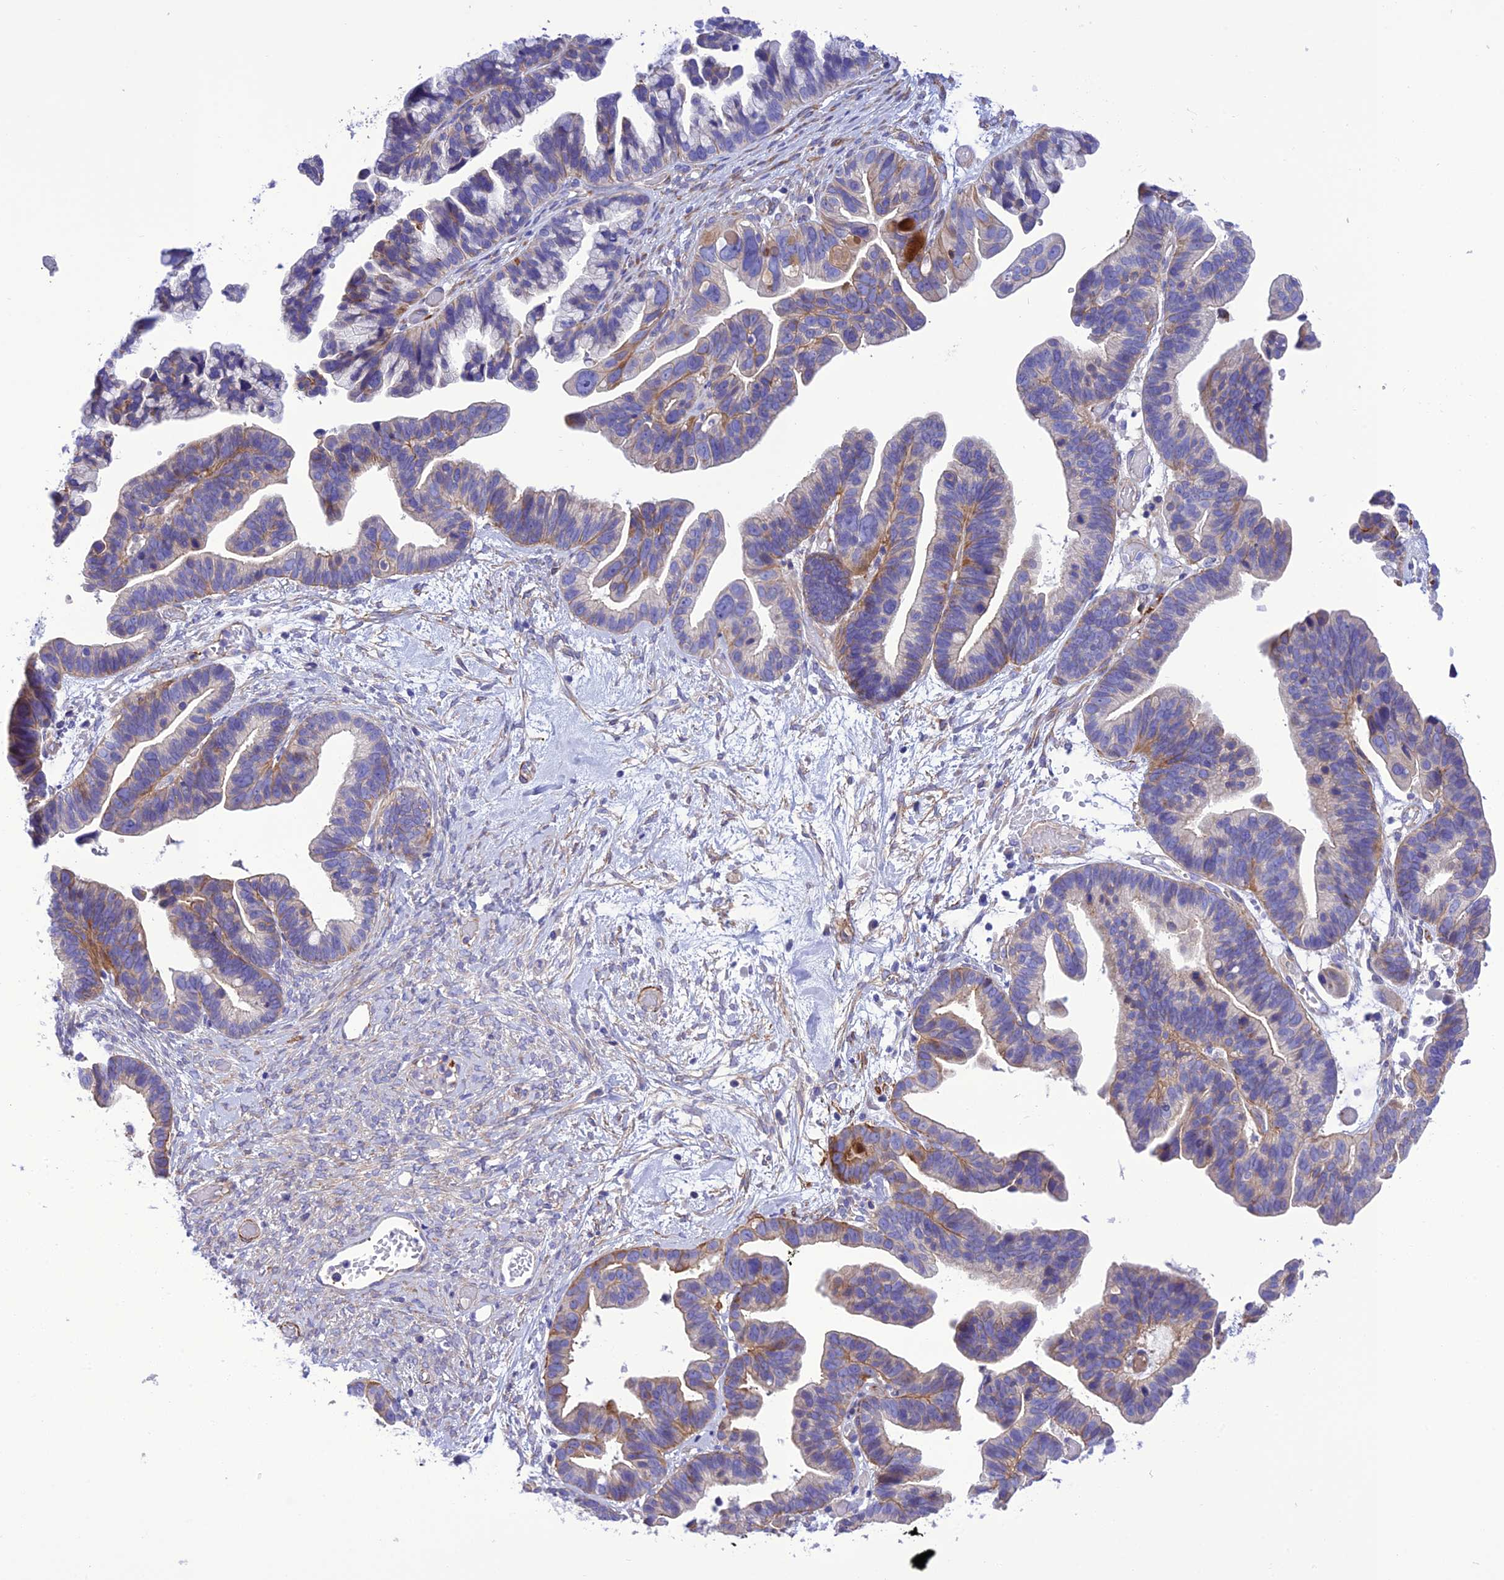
{"staining": {"intensity": "moderate", "quantity": "<25%", "location": "cytoplasmic/membranous"}, "tissue": "ovarian cancer", "cell_type": "Tumor cells", "image_type": "cancer", "snomed": [{"axis": "morphology", "description": "Cystadenocarcinoma, serous, NOS"}, {"axis": "topography", "description": "Ovary"}], "caption": "A brown stain highlights moderate cytoplasmic/membranous expression of a protein in ovarian cancer (serous cystadenocarcinoma) tumor cells.", "gene": "FRA10AC1", "patient": {"sex": "female", "age": 56}}